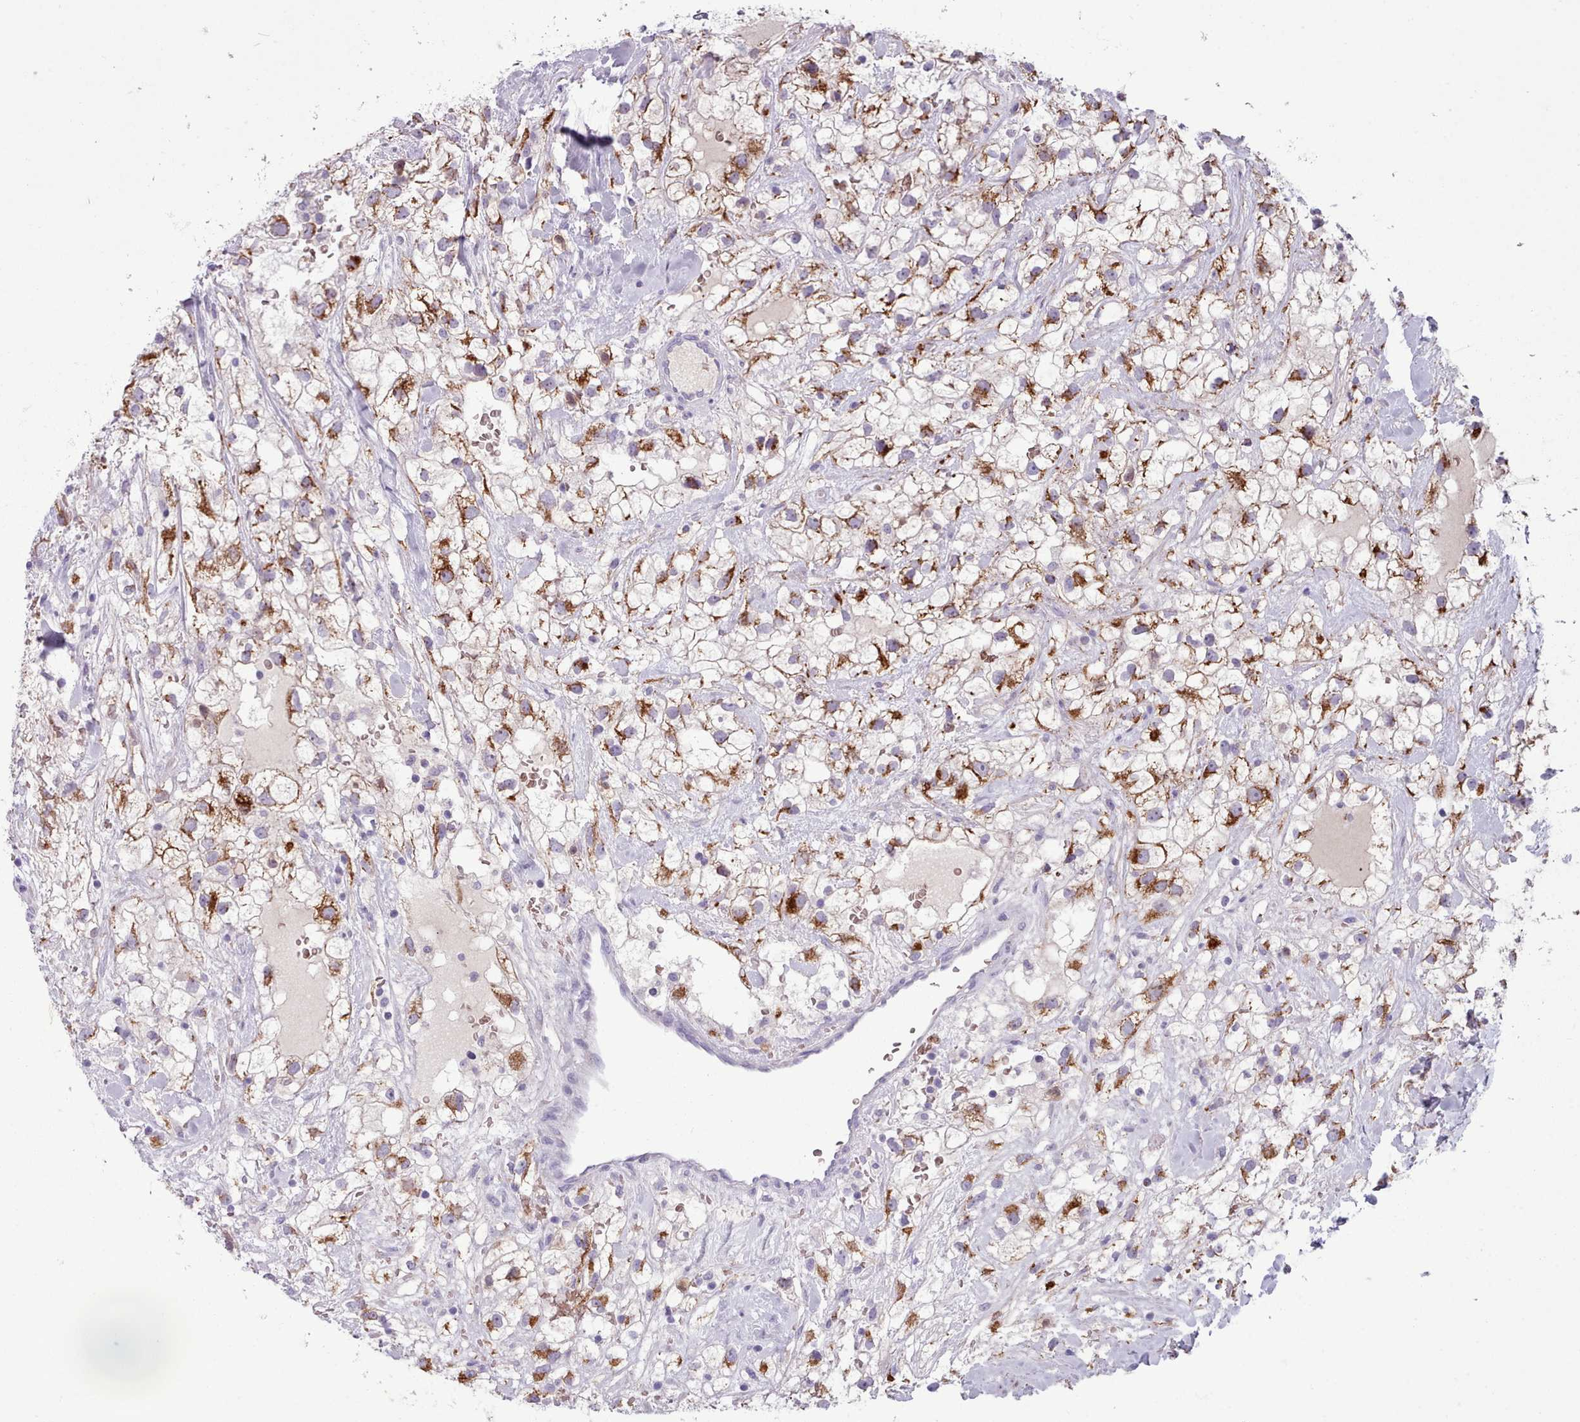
{"staining": {"intensity": "moderate", "quantity": ">75%", "location": "cytoplasmic/membranous"}, "tissue": "renal cancer", "cell_type": "Tumor cells", "image_type": "cancer", "snomed": [{"axis": "morphology", "description": "Adenocarcinoma, NOS"}, {"axis": "topography", "description": "Kidney"}], "caption": "Immunohistochemistry (DAB (3,3'-diaminobenzidine)) staining of renal cancer demonstrates moderate cytoplasmic/membranous protein positivity in approximately >75% of tumor cells.", "gene": "AK4", "patient": {"sex": "male", "age": 59}}